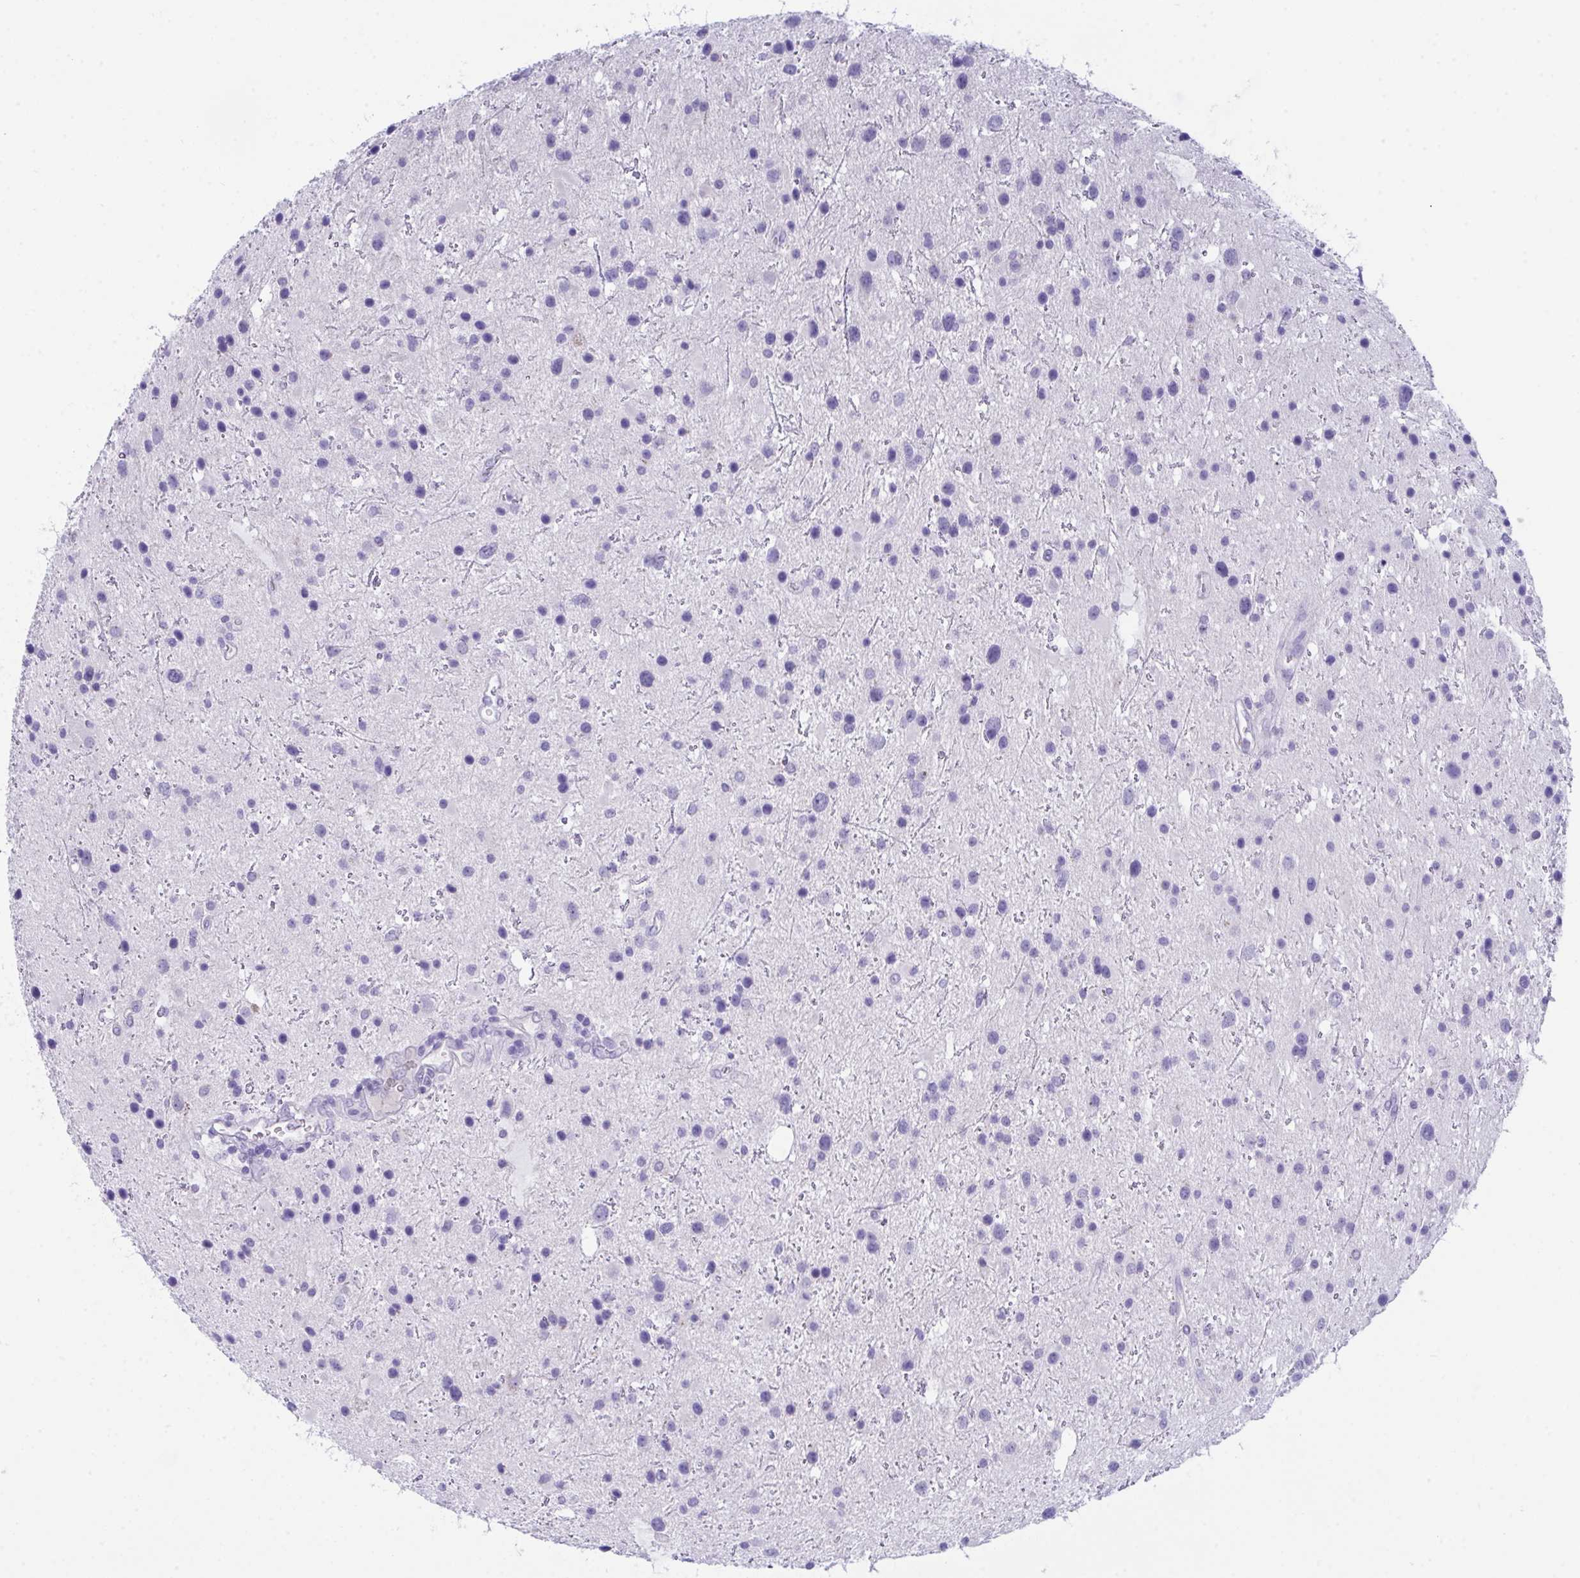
{"staining": {"intensity": "negative", "quantity": "none", "location": "none"}, "tissue": "glioma", "cell_type": "Tumor cells", "image_type": "cancer", "snomed": [{"axis": "morphology", "description": "Glioma, malignant, Low grade"}, {"axis": "topography", "description": "Brain"}], "caption": "An IHC photomicrograph of glioma is shown. There is no staining in tumor cells of glioma.", "gene": "GLB1L2", "patient": {"sex": "female", "age": 32}}